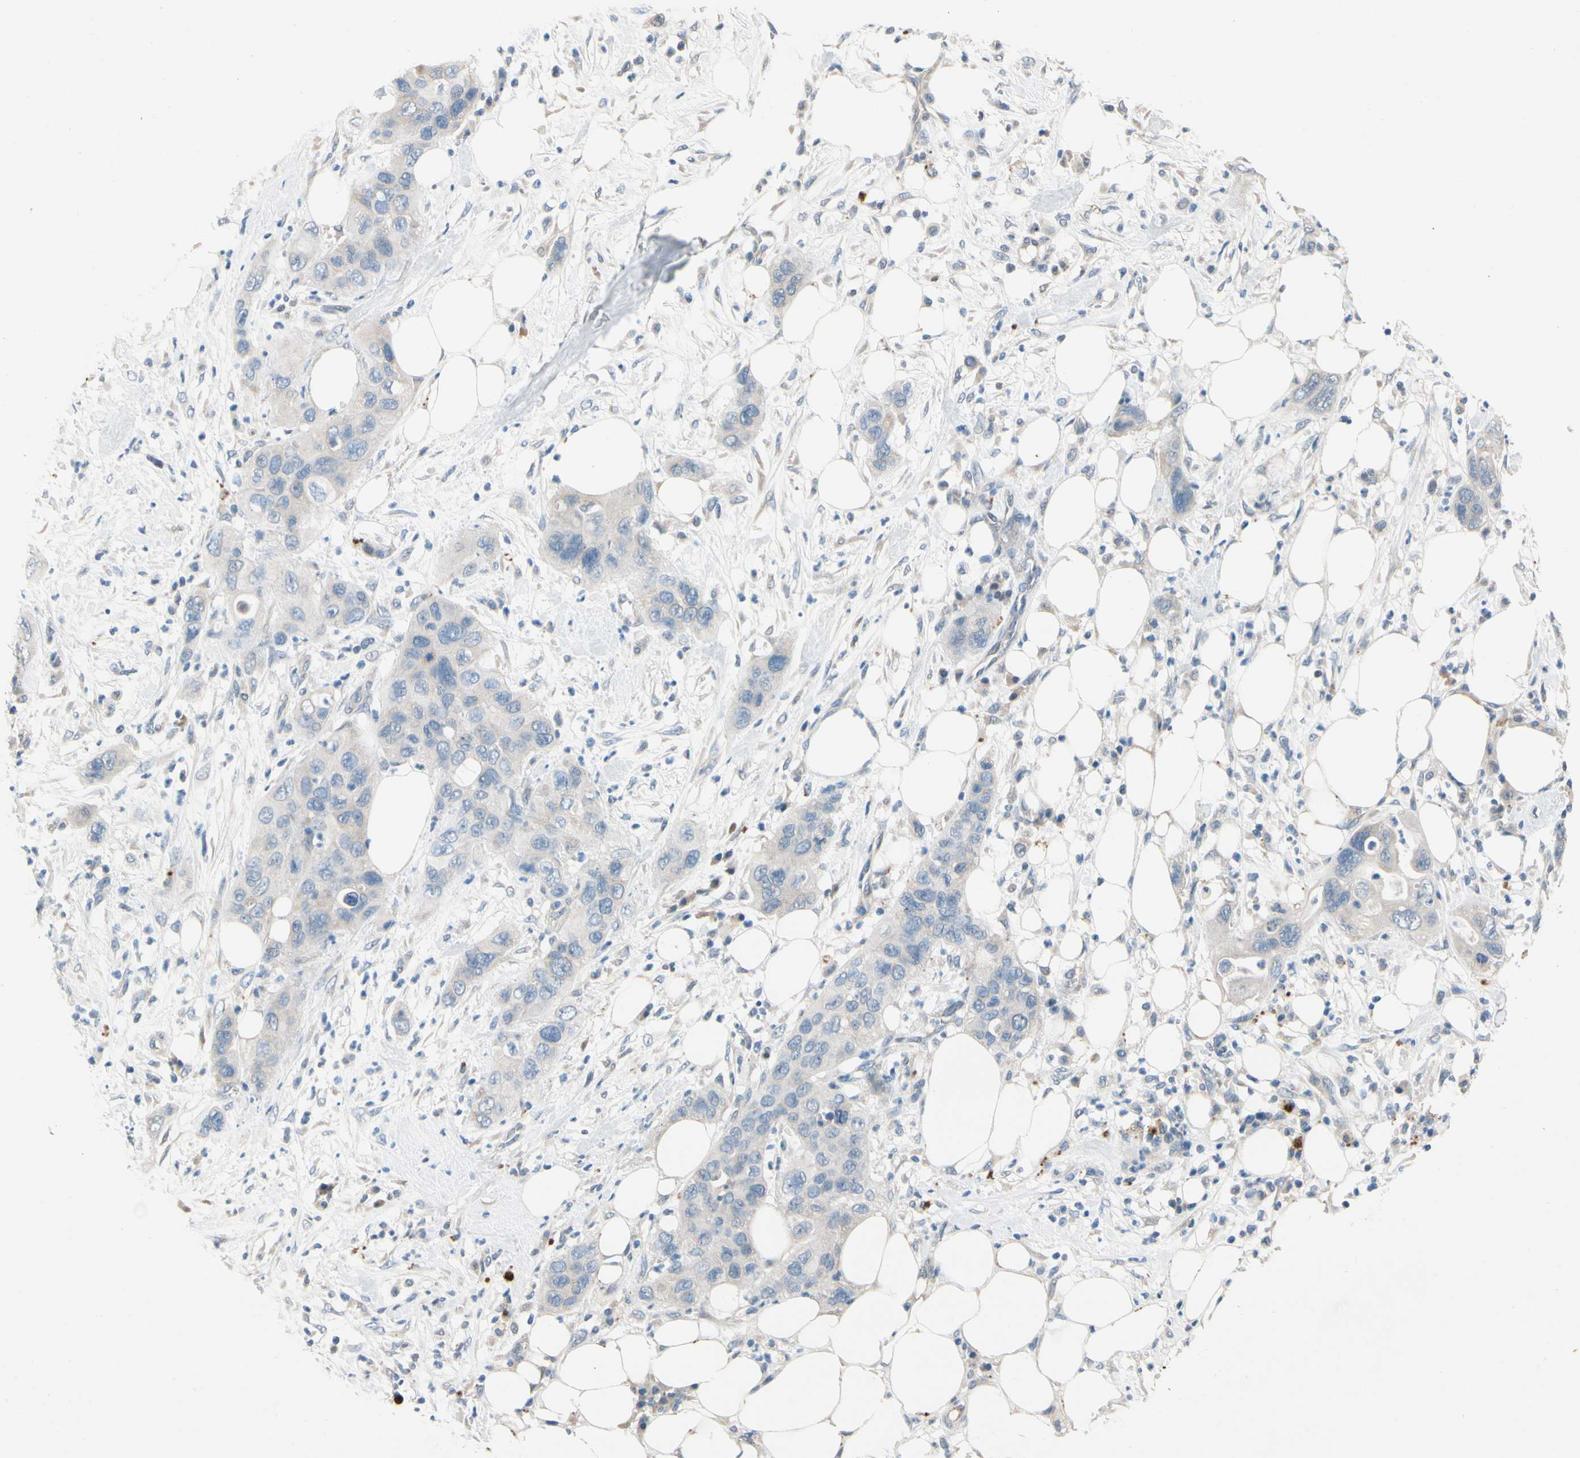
{"staining": {"intensity": "negative", "quantity": "none", "location": "none"}, "tissue": "pancreatic cancer", "cell_type": "Tumor cells", "image_type": "cancer", "snomed": [{"axis": "morphology", "description": "Adenocarcinoma, NOS"}, {"axis": "topography", "description": "Pancreas"}], "caption": "A micrograph of pancreatic adenocarcinoma stained for a protein exhibits no brown staining in tumor cells.", "gene": "SLC27A6", "patient": {"sex": "female", "age": 71}}